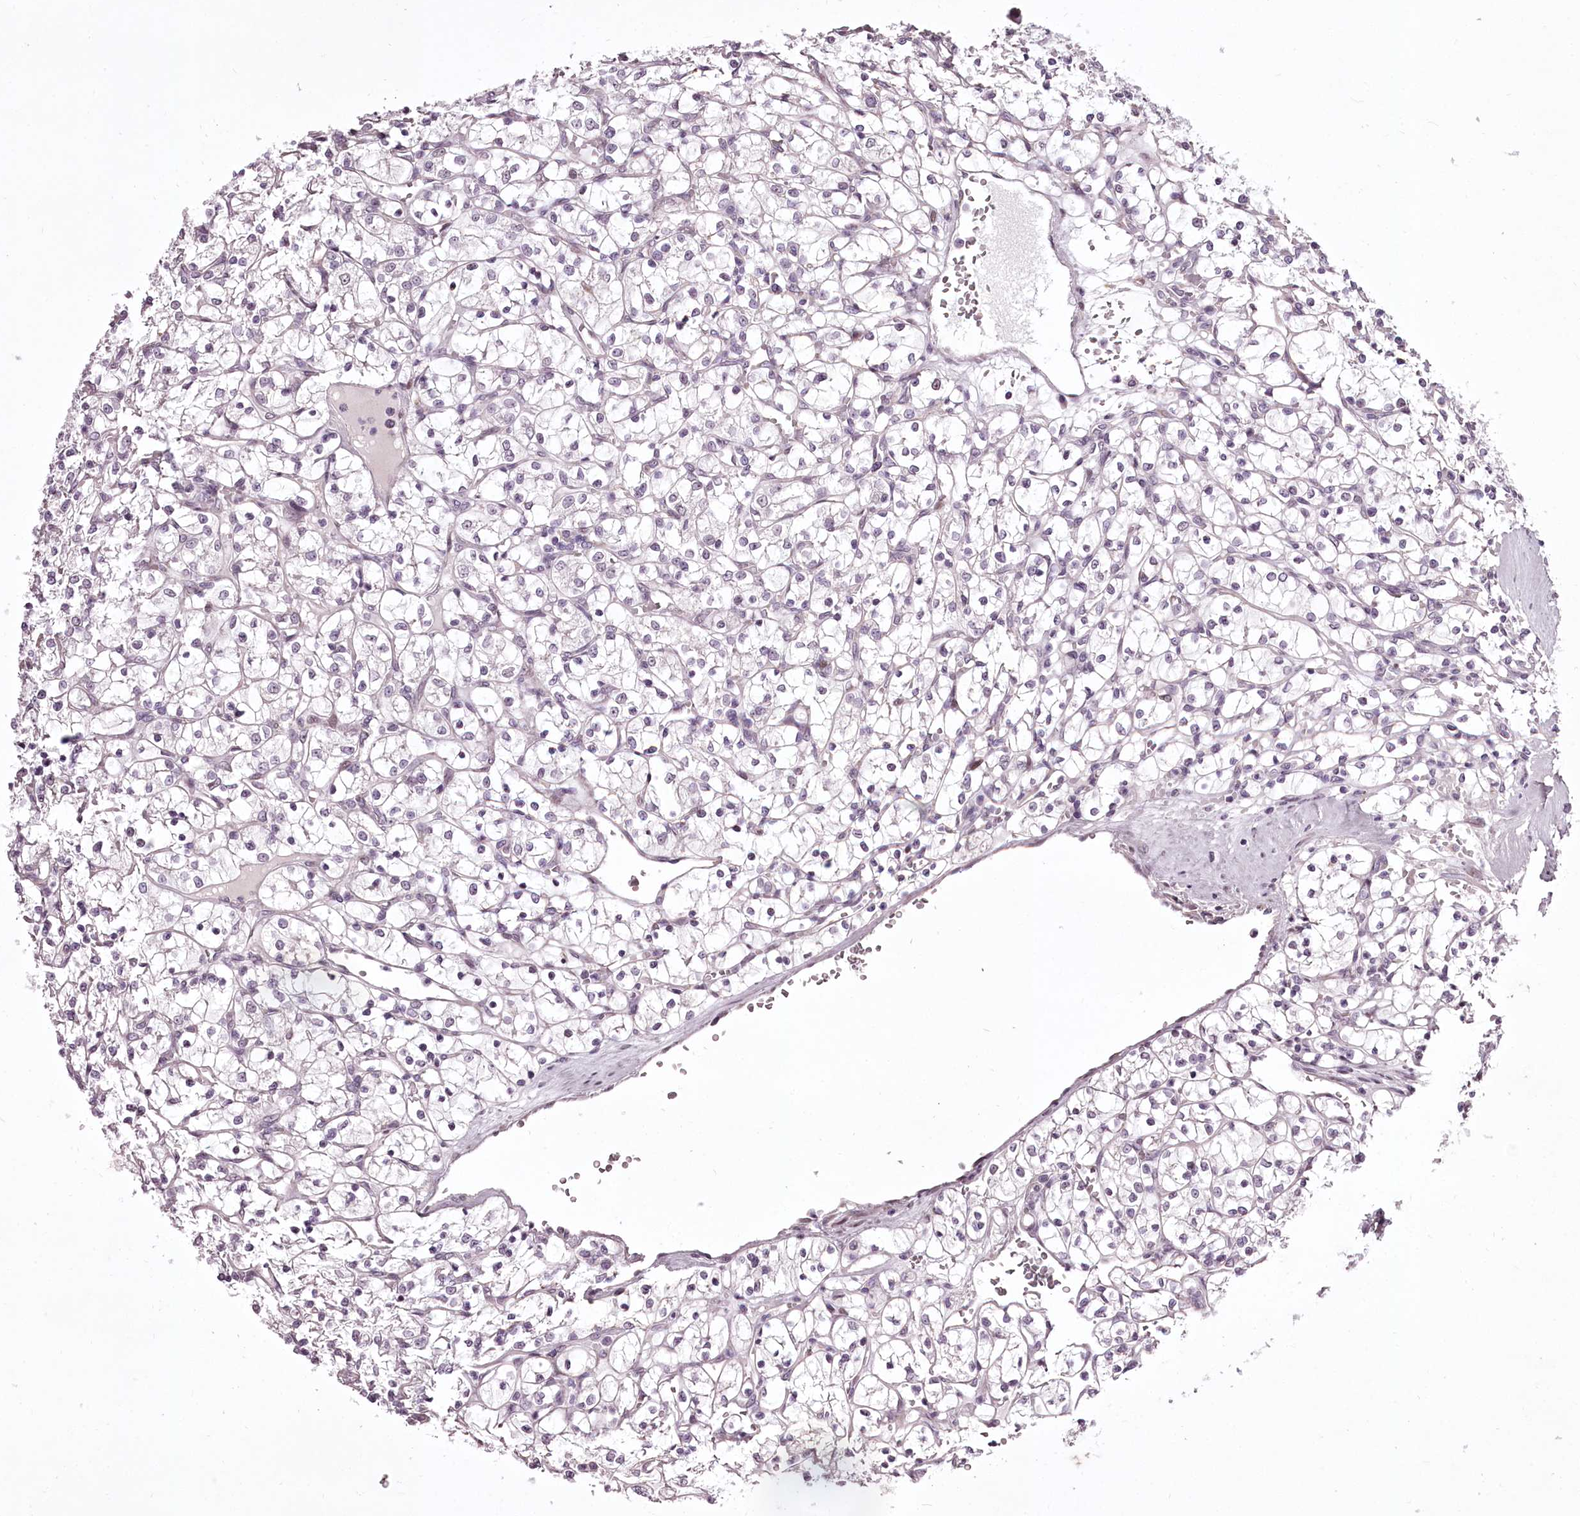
{"staining": {"intensity": "weak", "quantity": "<25%", "location": "nuclear"}, "tissue": "renal cancer", "cell_type": "Tumor cells", "image_type": "cancer", "snomed": [{"axis": "morphology", "description": "Adenocarcinoma, NOS"}, {"axis": "topography", "description": "Kidney"}], "caption": "An immunohistochemistry image of renal cancer (adenocarcinoma) is shown. There is no staining in tumor cells of renal cancer (adenocarcinoma).", "gene": "C1orf56", "patient": {"sex": "female", "age": 69}}